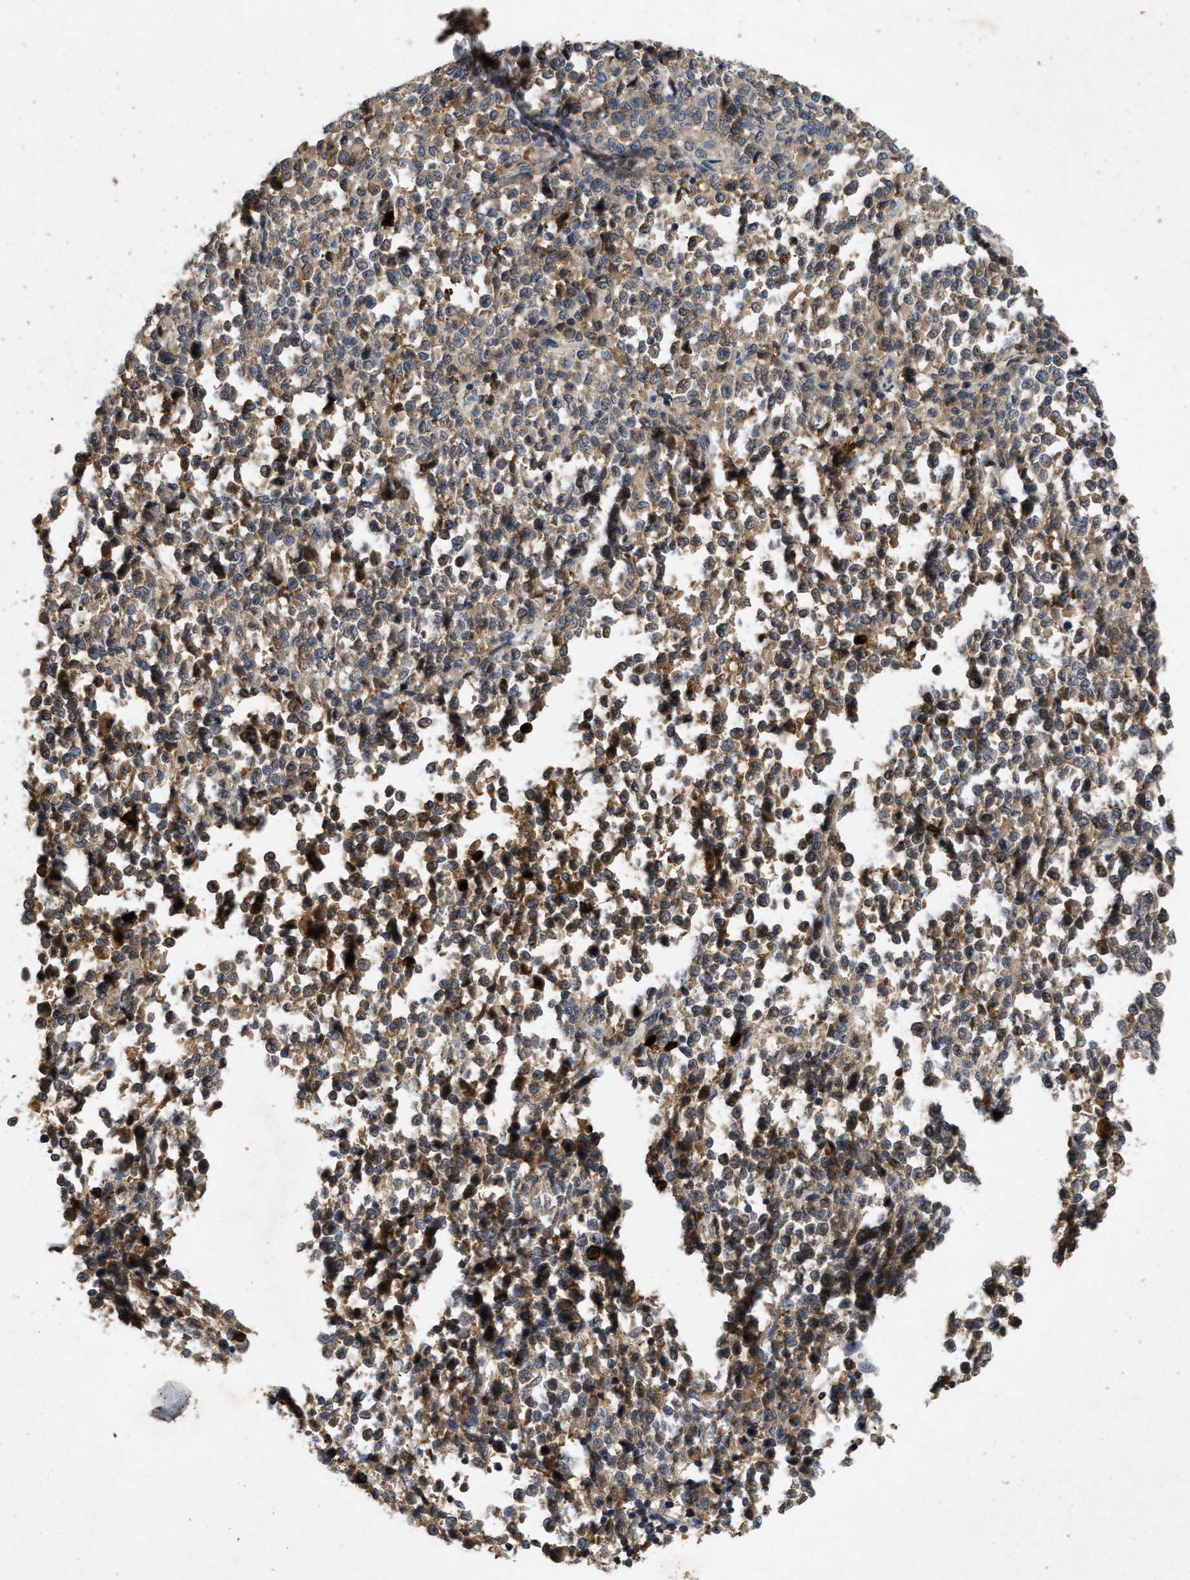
{"staining": {"intensity": "moderate", "quantity": ">75%", "location": "cytoplasmic/membranous"}, "tissue": "melanoma", "cell_type": "Tumor cells", "image_type": "cancer", "snomed": [{"axis": "morphology", "description": "Malignant melanoma, Metastatic site"}, {"axis": "topography", "description": "Pancreas"}], "caption": "A photomicrograph of malignant melanoma (metastatic site) stained for a protein reveals moderate cytoplasmic/membranous brown staining in tumor cells.", "gene": "LPAR2", "patient": {"sex": "female", "age": 30}}